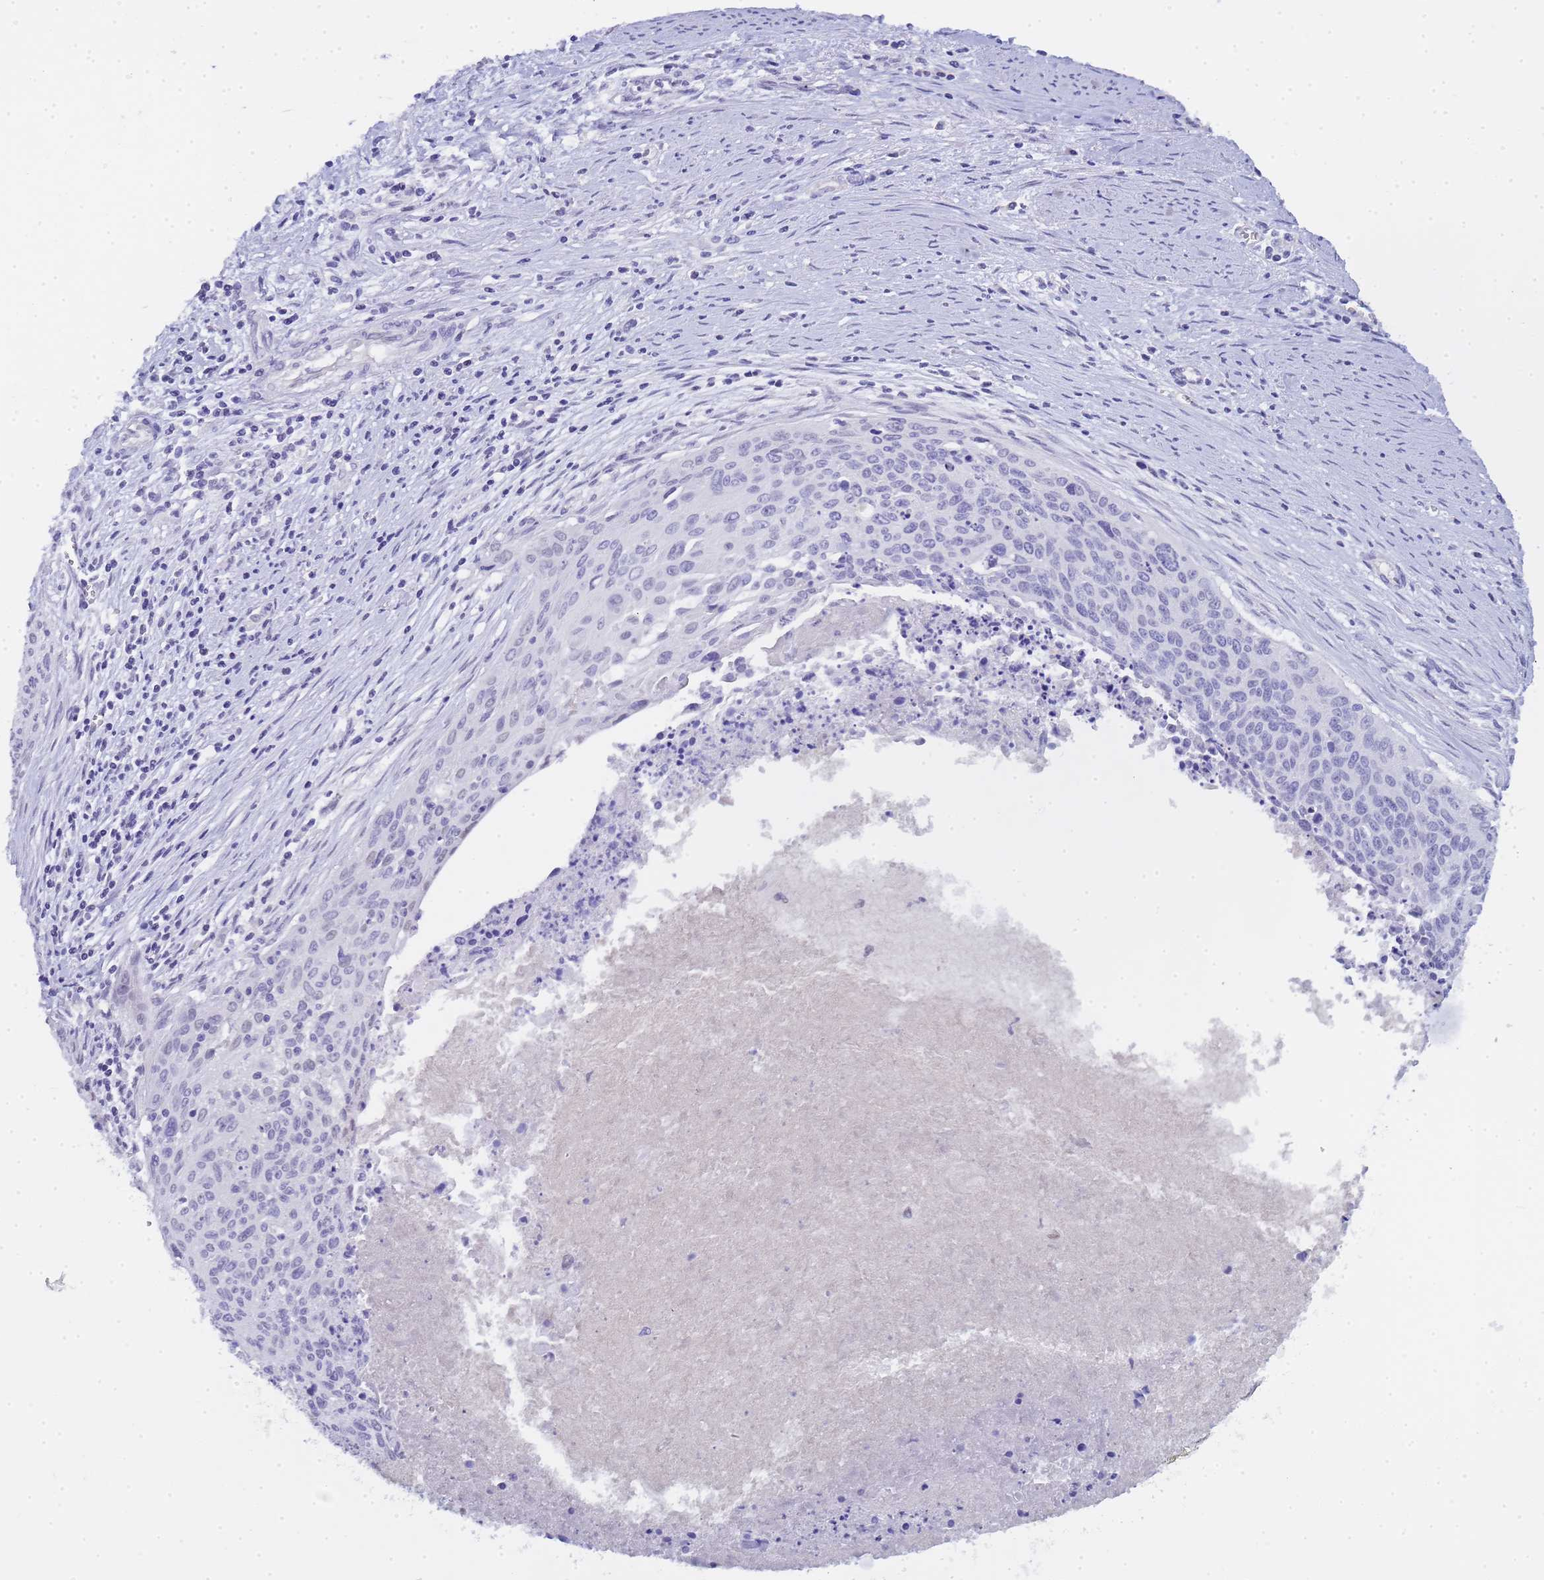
{"staining": {"intensity": "negative", "quantity": "none", "location": "none"}, "tissue": "cervical cancer", "cell_type": "Tumor cells", "image_type": "cancer", "snomed": [{"axis": "morphology", "description": "Squamous cell carcinoma, NOS"}, {"axis": "topography", "description": "Cervix"}], "caption": "Immunohistochemistry micrograph of human cervical squamous cell carcinoma stained for a protein (brown), which exhibits no staining in tumor cells. (DAB (3,3'-diaminobenzidine) immunohistochemistry visualized using brightfield microscopy, high magnification).", "gene": "CTRC", "patient": {"sex": "female", "age": 55}}